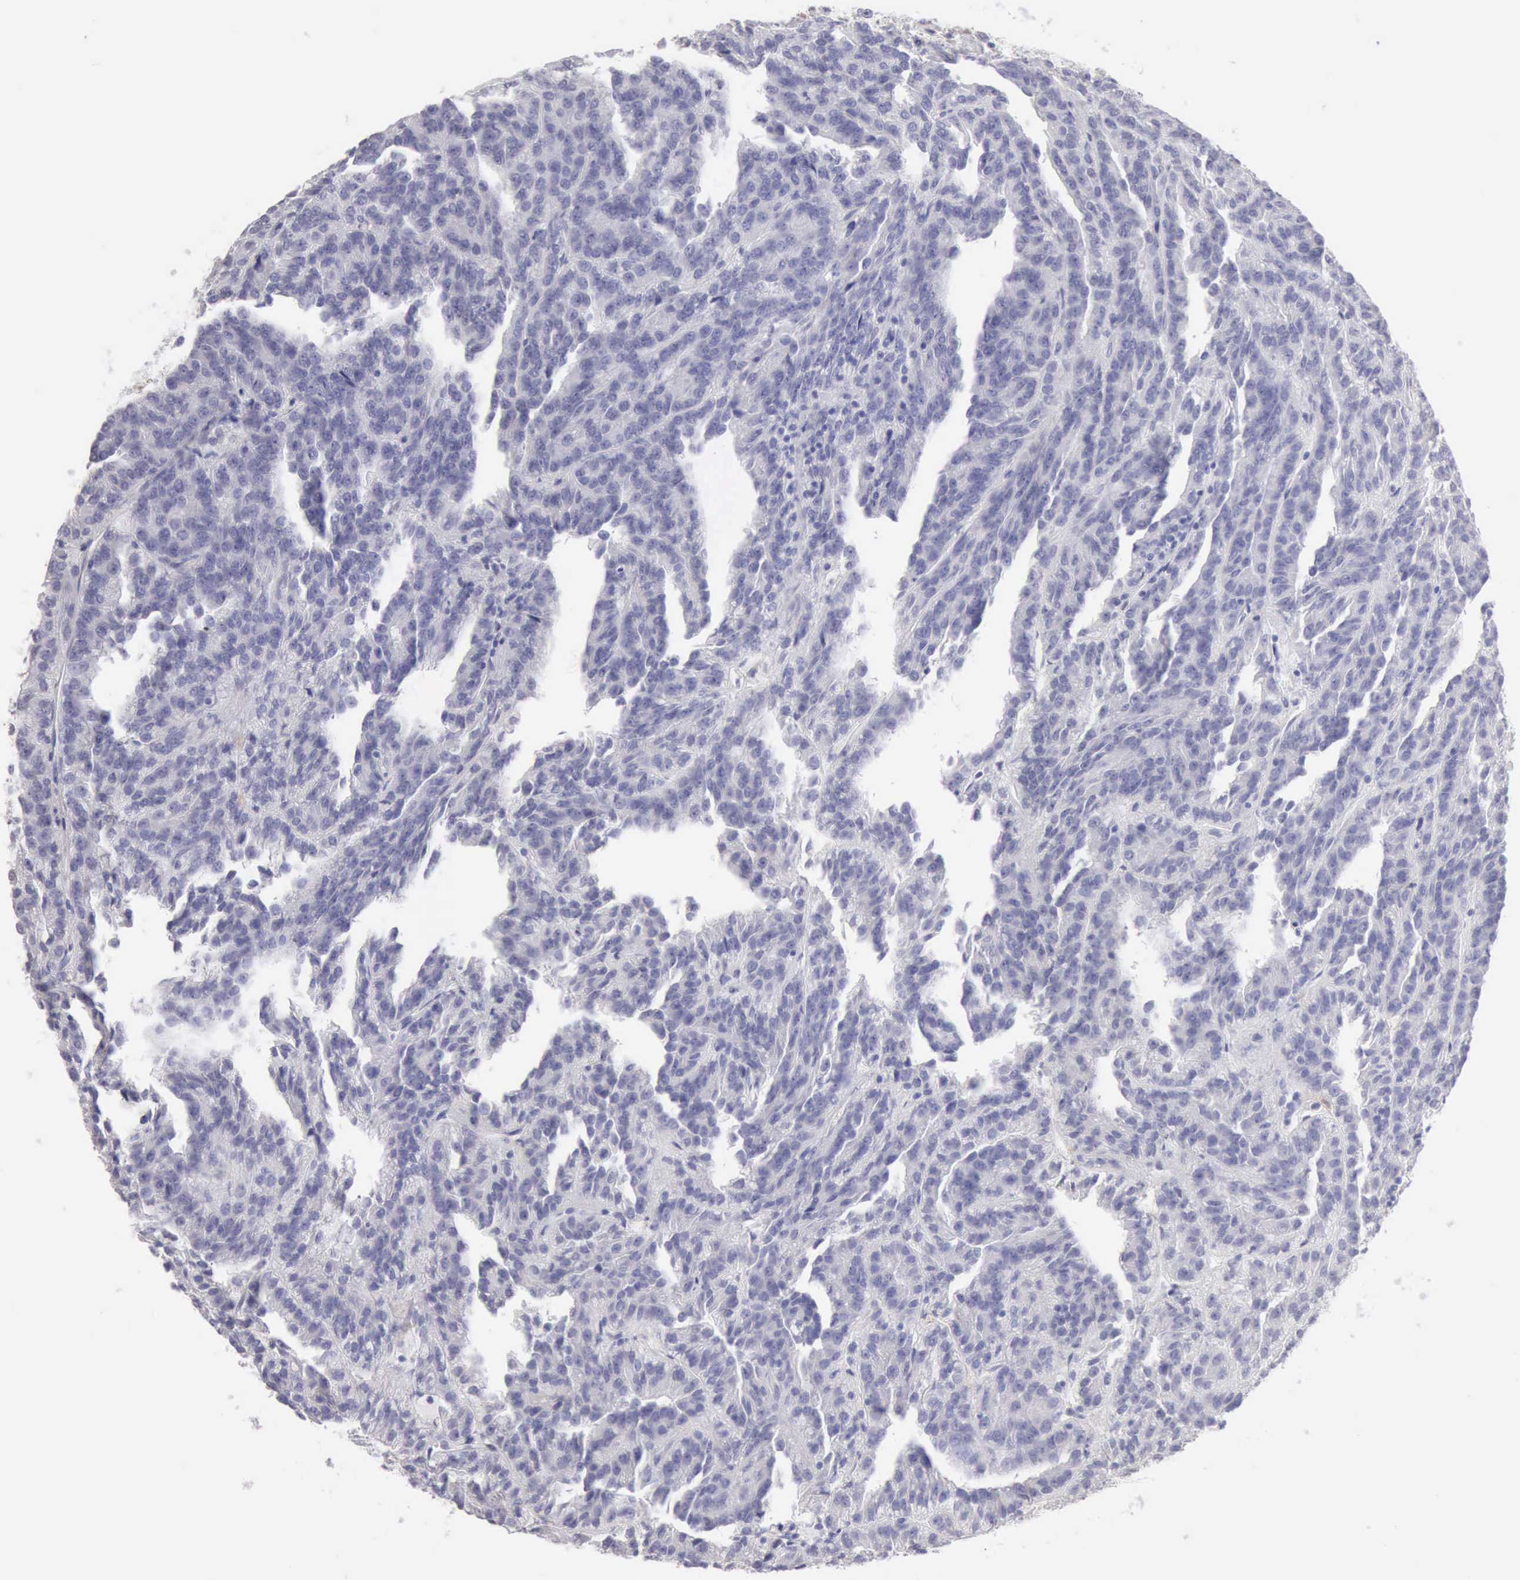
{"staining": {"intensity": "negative", "quantity": "none", "location": "none"}, "tissue": "renal cancer", "cell_type": "Tumor cells", "image_type": "cancer", "snomed": [{"axis": "morphology", "description": "Adenocarcinoma, NOS"}, {"axis": "topography", "description": "Kidney"}], "caption": "Immunohistochemistry micrograph of neoplastic tissue: adenocarcinoma (renal) stained with DAB exhibits no significant protein staining in tumor cells.", "gene": "RNASE1", "patient": {"sex": "male", "age": 46}}